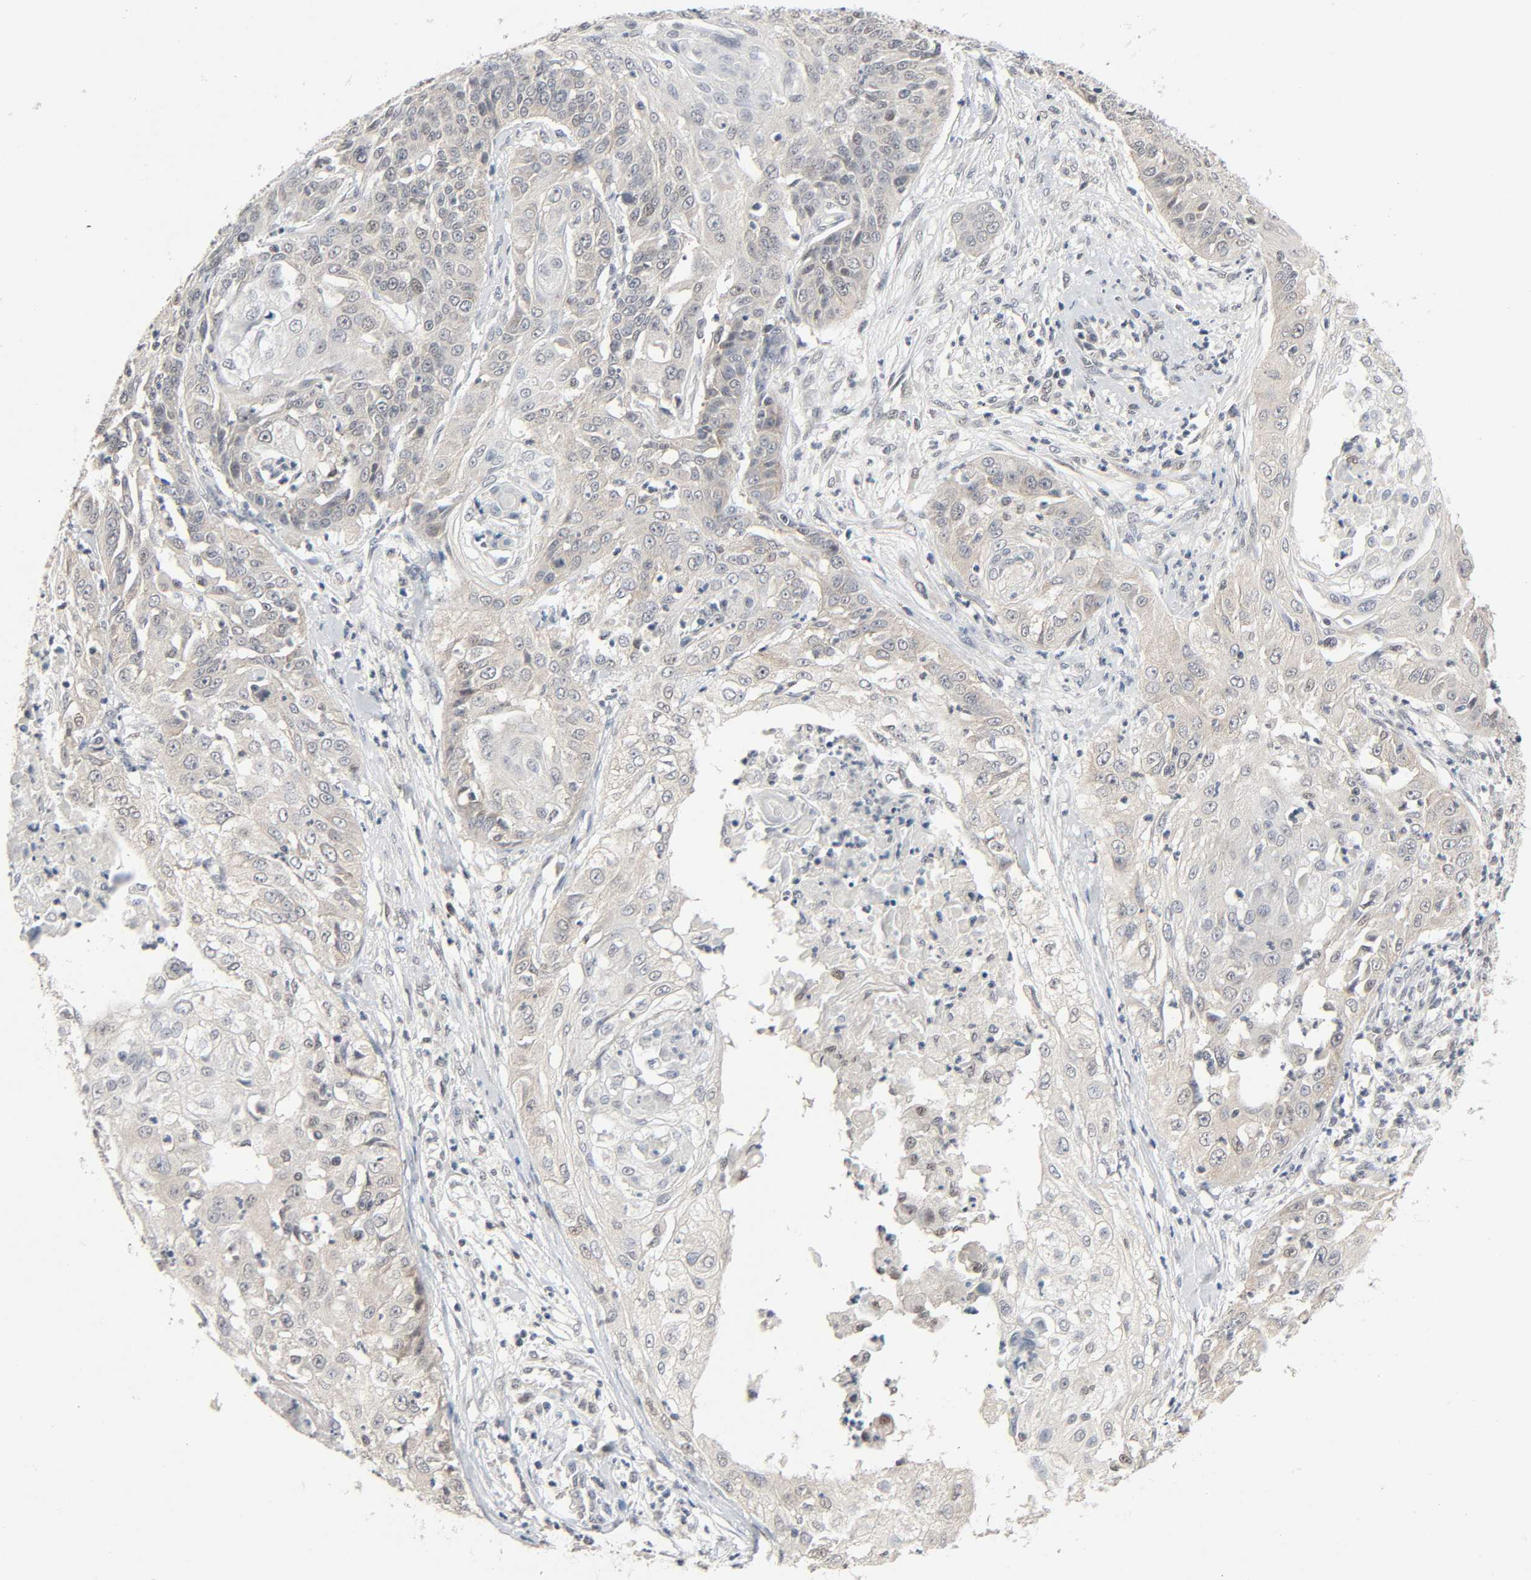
{"staining": {"intensity": "weak", "quantity": "25%-75%", "location": "cytoplasmic/membranous,nuclear"}, "tissue": "cervical cancer", "cell_type": "Tumor cells", "image_type": "cancer", "snomed": [{"axis": "morphology", "description": "Squamous cell carcinoma, NOS"}, {"axis": "topography", "description": "Cervix"}], "caption": "The immunohistochemical stain shows weak cytoplasmic/membranous and nuclear staining in tumor cells of cervical cancer tissue. (Stains: DAB (3,3'-diaminobenzidine) in brown, nuclei in blue, Microscopy: brightfield microscopy at high magnification).", "gene": "MAPKAPK5", "patient": {"sex": "female", "age": 64}}